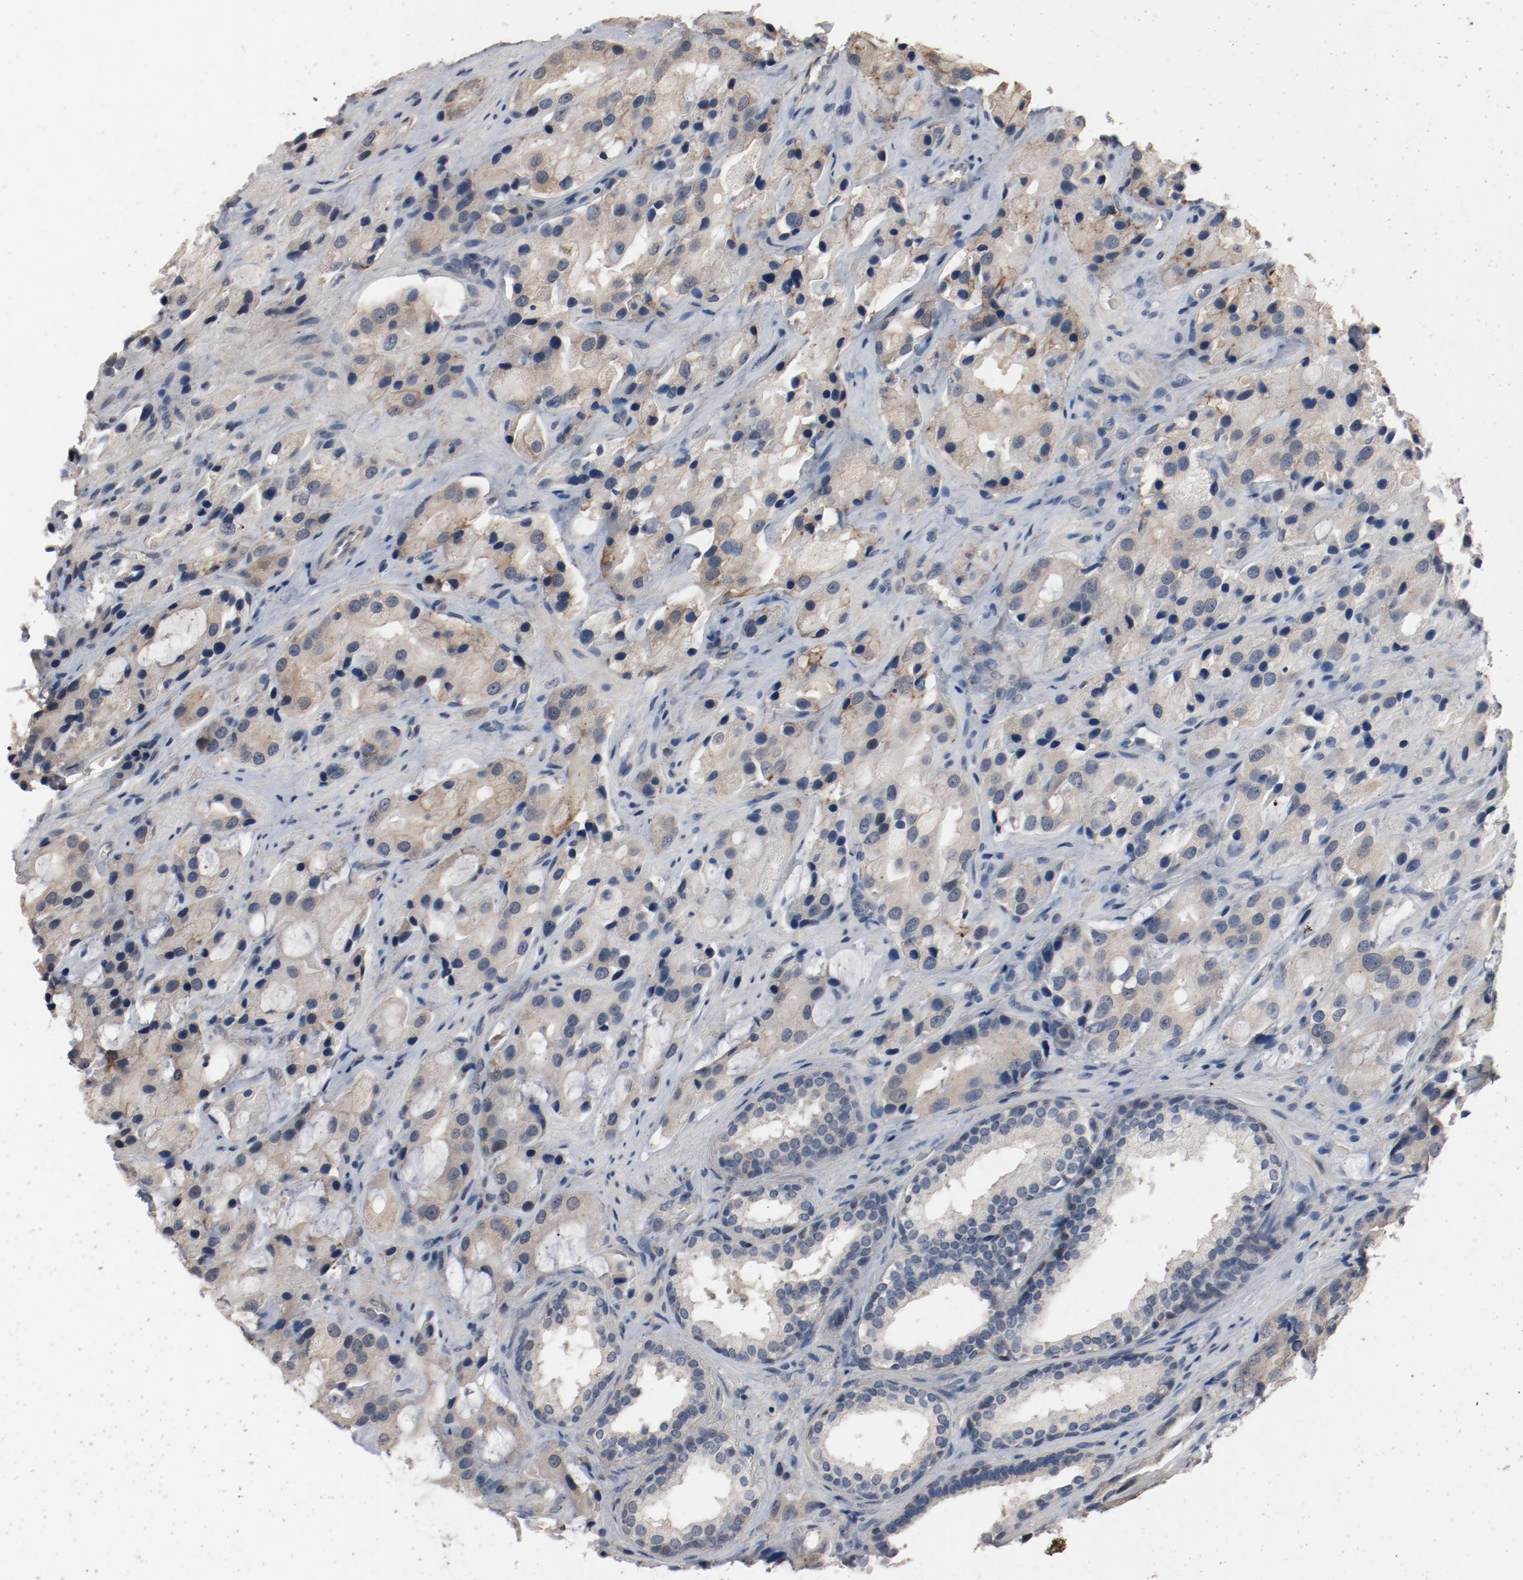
{"staining": {"intensity": "weak", "quantity": ">75%", "location": "cytoplasmic/membranous"}, "tissue": "prostate cancer", "cell_type": "Tumor cells", "image_type": "cancer", "snomed": [{"axis": "morphology", "description": "Adenocarcinoma, High grade"}, {"axis": "topography", "description": "Prostate"}], "caption": "This histopathology image displays IHC staining of human high-grade adenocarcinoma (prostate), with low weak cytoplasmic/membranous expression in about >75% of tumor cells.", "gene": "DNAL4", "patient": {"sex": "male", "age": 70}}